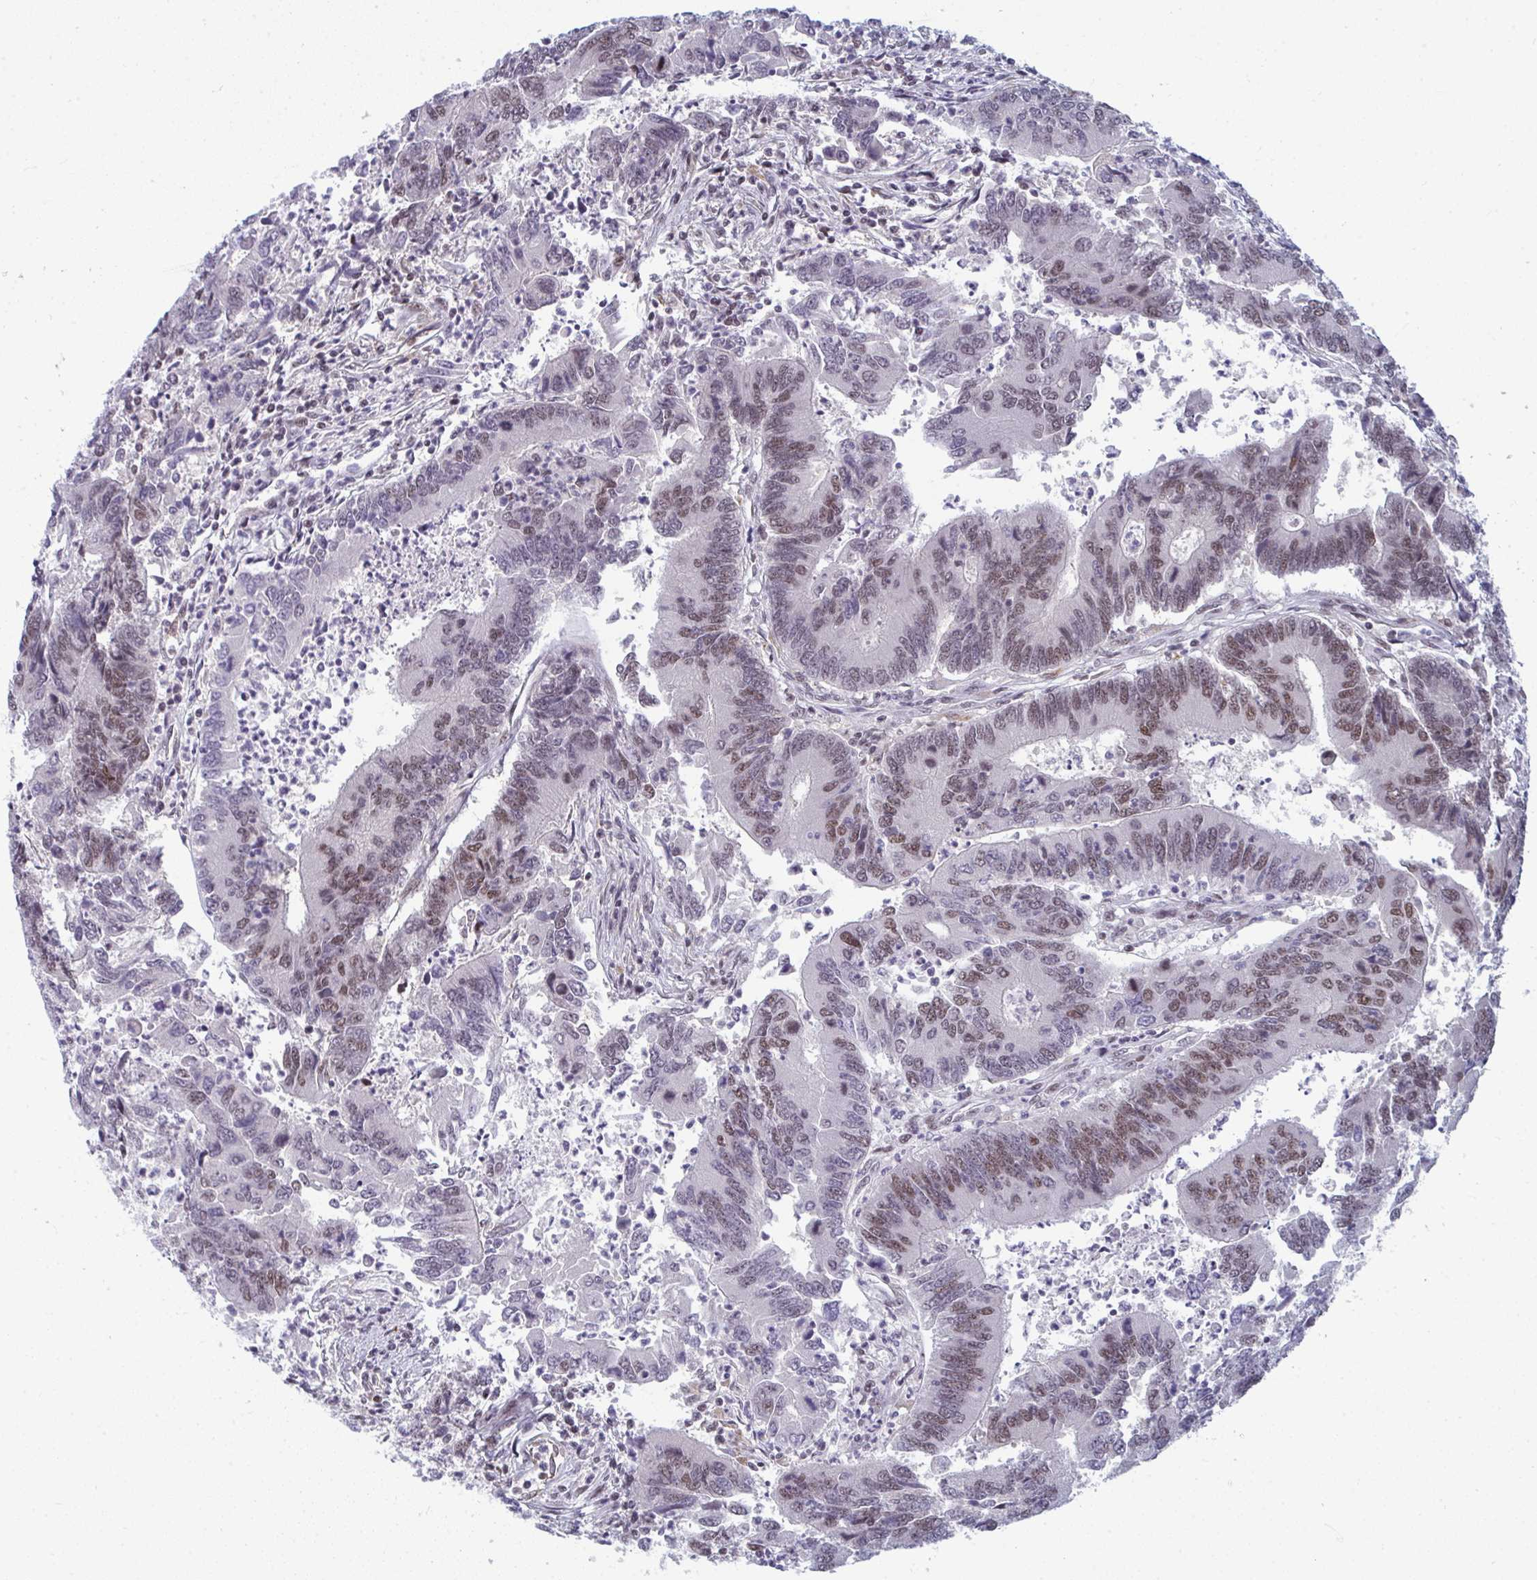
{"staining": {"intensity": "moderate", "quantity": ">75%", "location": "nuclear"}, "tissue": "colorectal cancer", "cell_type": "Tumor cells", "image_type": "cancer", "snomed": [{"axis": "morphology", "description": "Adenocarcinoma, NOS"}, {"axis": "topography", "description": "Colon"}], "caption": "Immunohistochemical staining of human colorectal cancer displays medium levels of moderate nuclear protein expression in about >75% of tumor cells. (Brightfield microscopy of DAB IHC at high magnification).", "gene": "ATF1", "patient": {"sex": "female", "age": 67}}